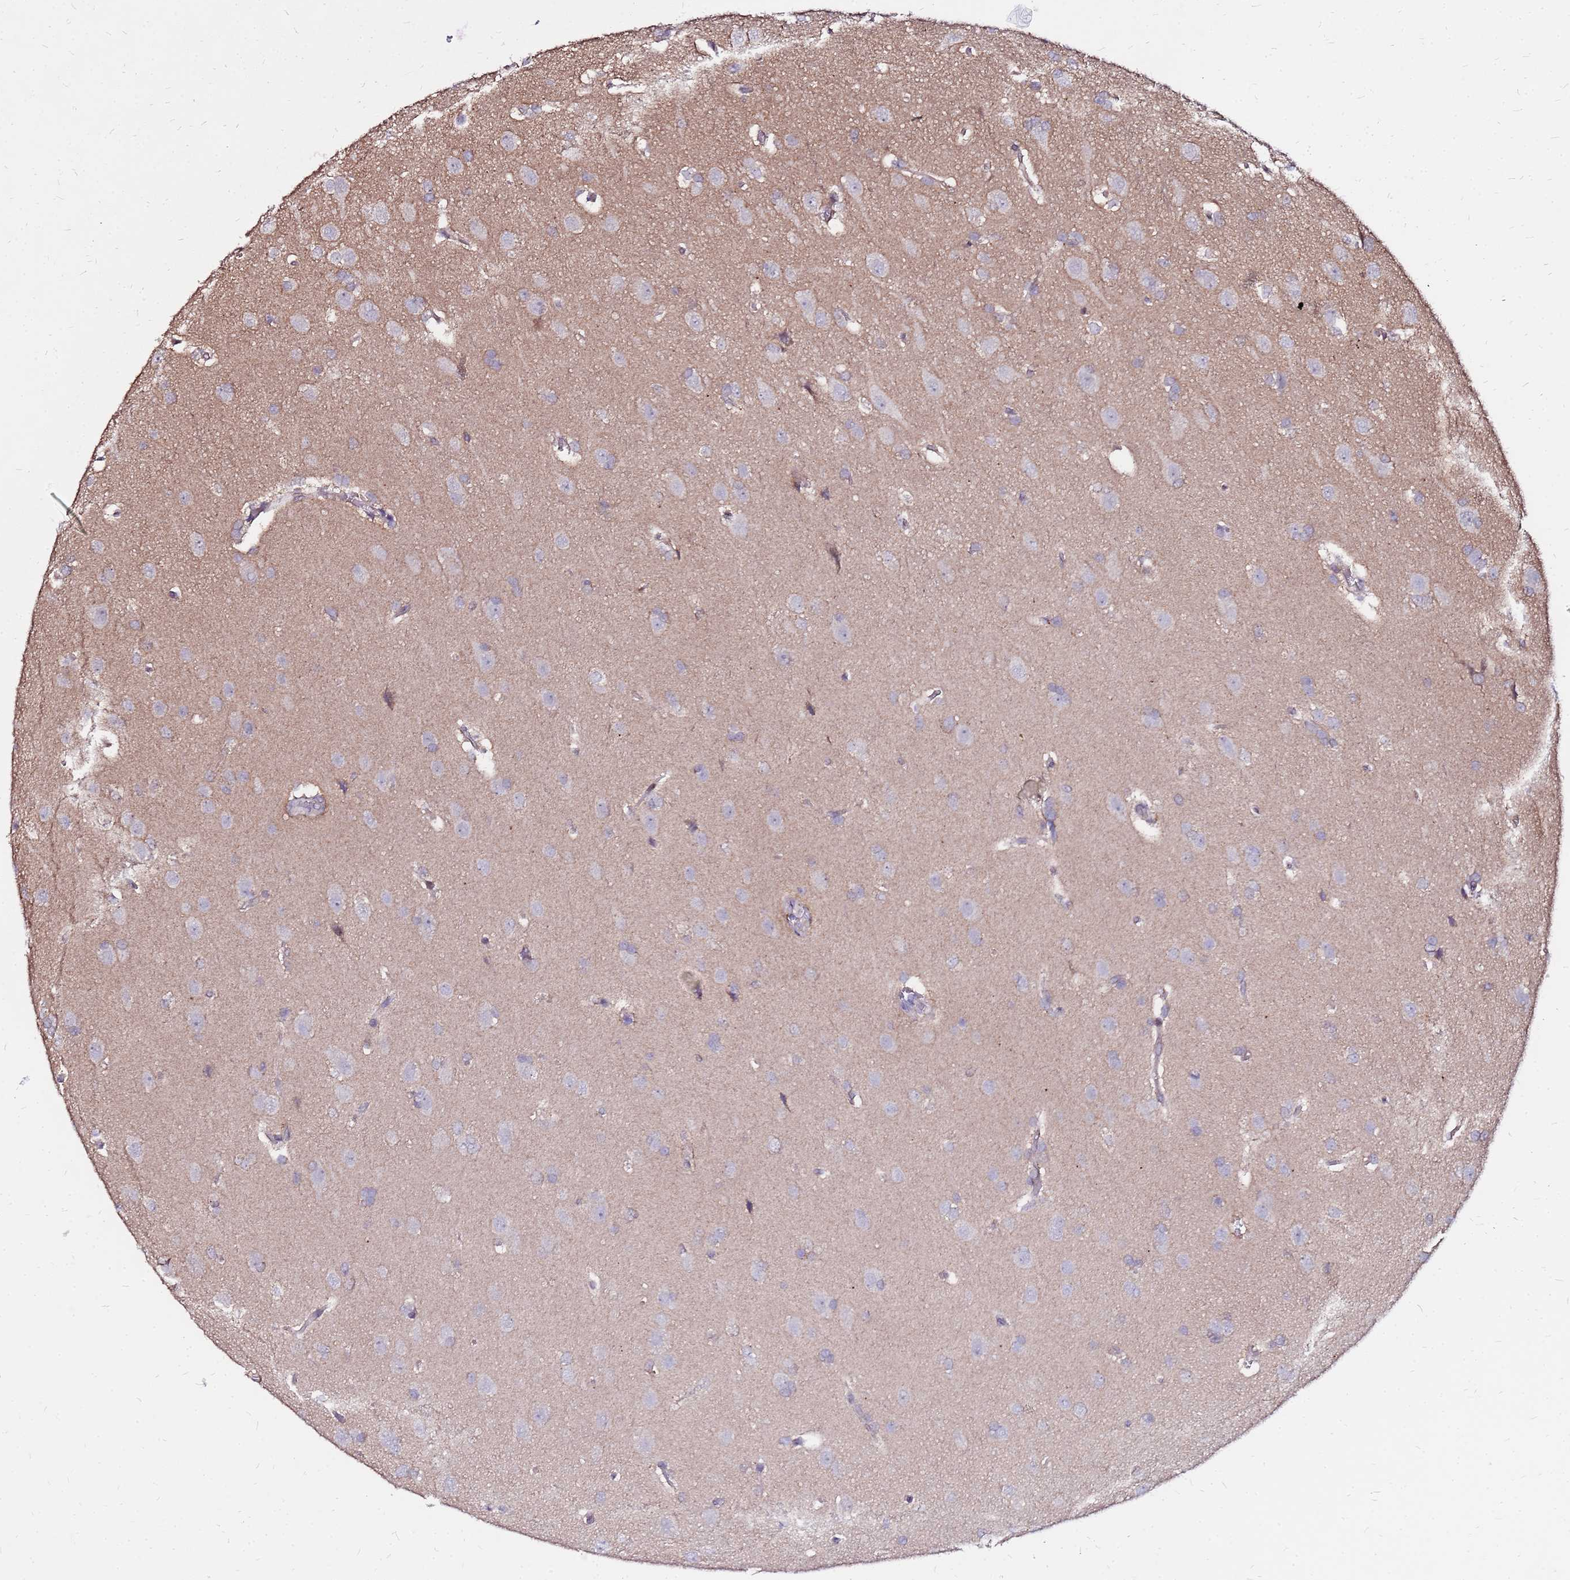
{"staining": {"intensity": "weak", "quantity": "<25%", "location": "cytoplasmic/membranous"}, "tissue": "glioma", "cell_type": "Tumor cells", "image_type": "cancer", "snomed": [{"axis": "morphology", "description": "Glioma, malignant, Low grade"}, {"axis": "topography", "description": "Brain"}], "caption": "Tumor cells show no significant protein staining in glioma.", "gene": "ARHGEF5", "patient": {"sex": "female", "age": 32}}